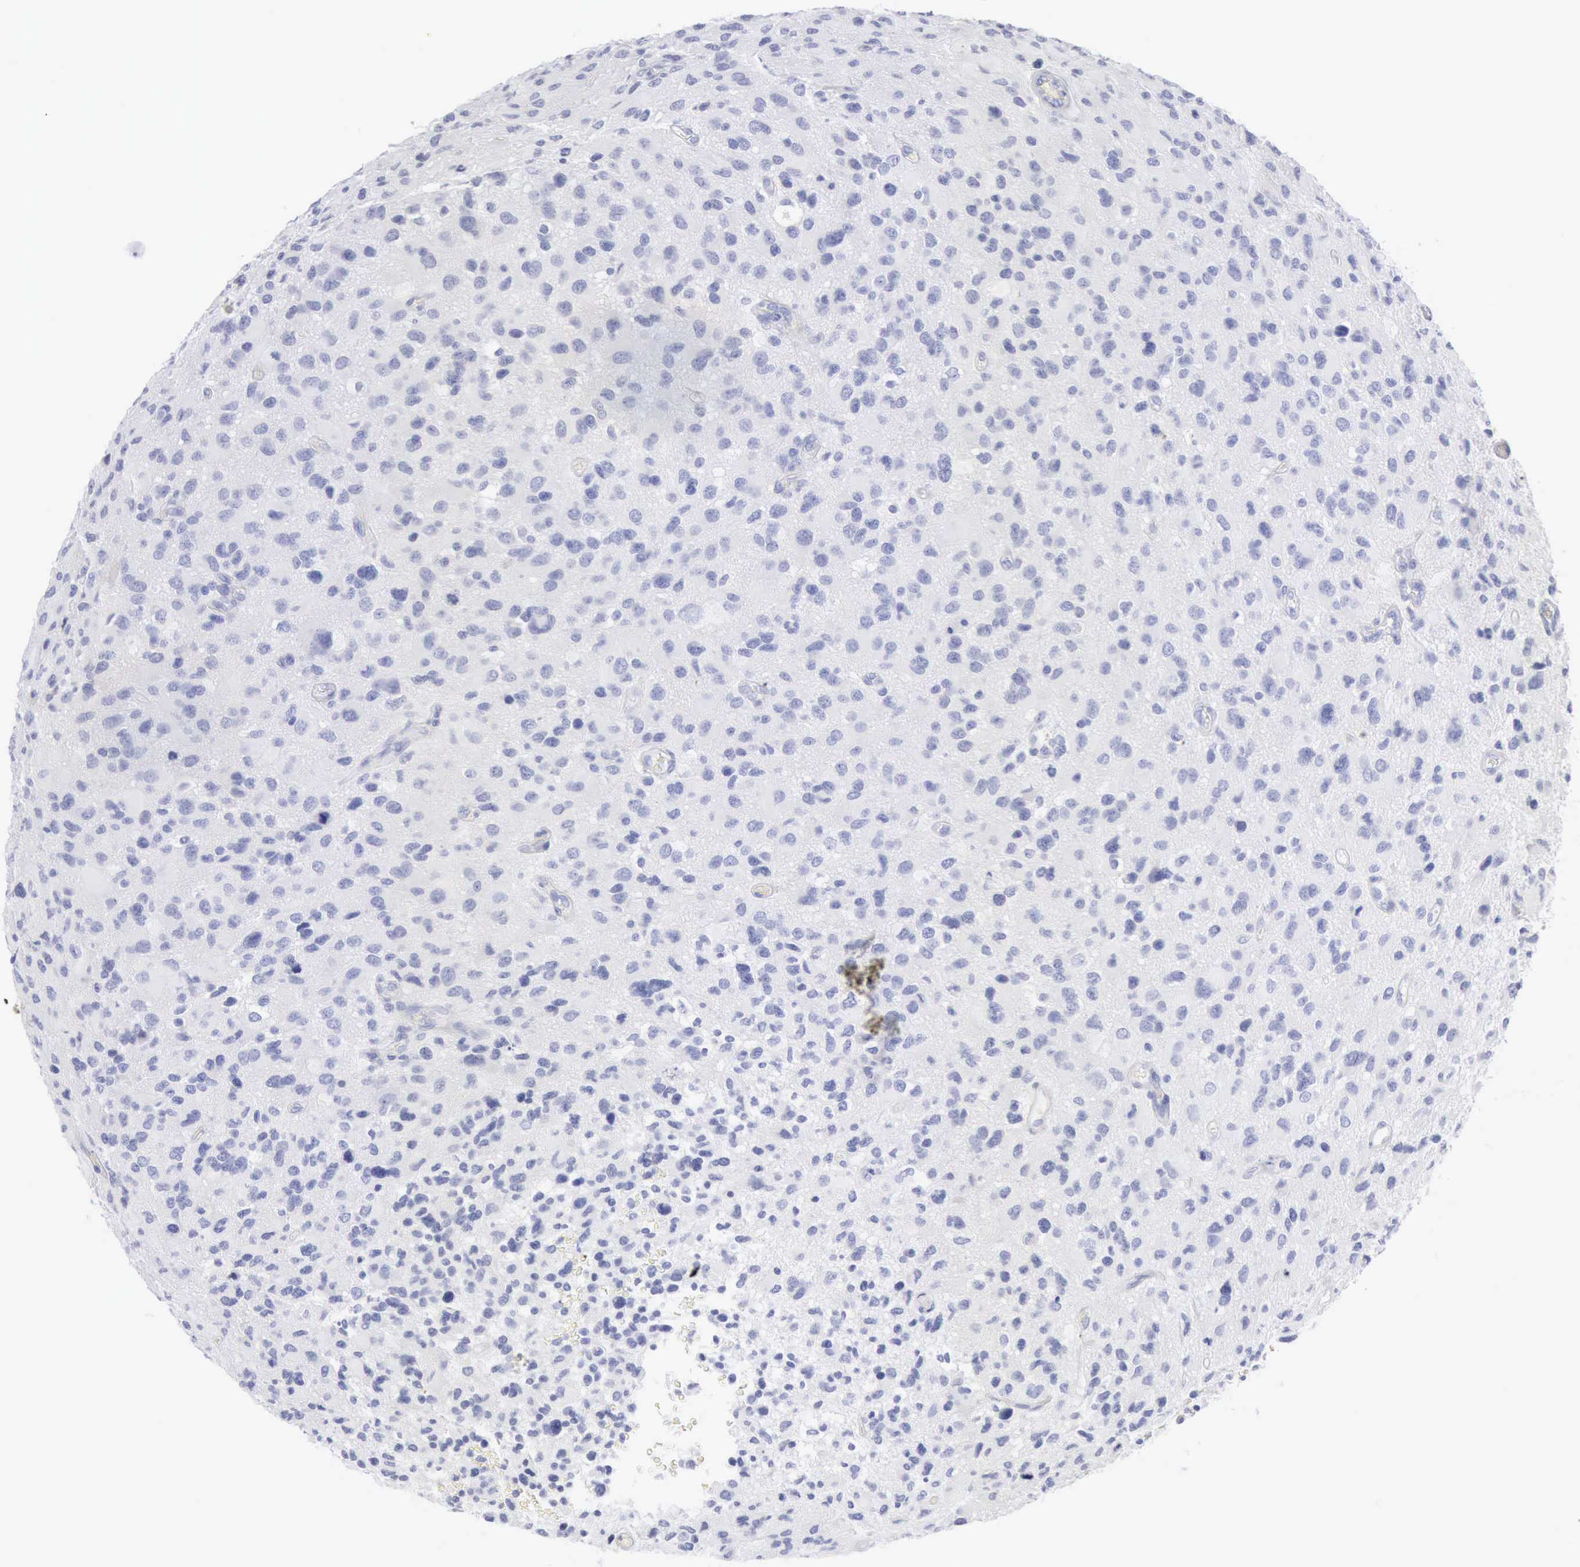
{"staining": {"intensity": "negative", "quantity": "none", "location": "none"}, "tissue": "glioma", "cell_type": "Tumor cells", "image_type": "cancer", "snomed": [{"axis": "morphology", "description": "Glioma, malignant, High grade"}, {"axis": "topography", "description": "Brain"}], "caption": "Immunohistochemistry photomicrograph of human malignant high-grade glioma stained for a protein (brown), which exhibits no expression in tumor cells.", "gene": "KRT5", "patient": {"sex": "male", "age": 69}}